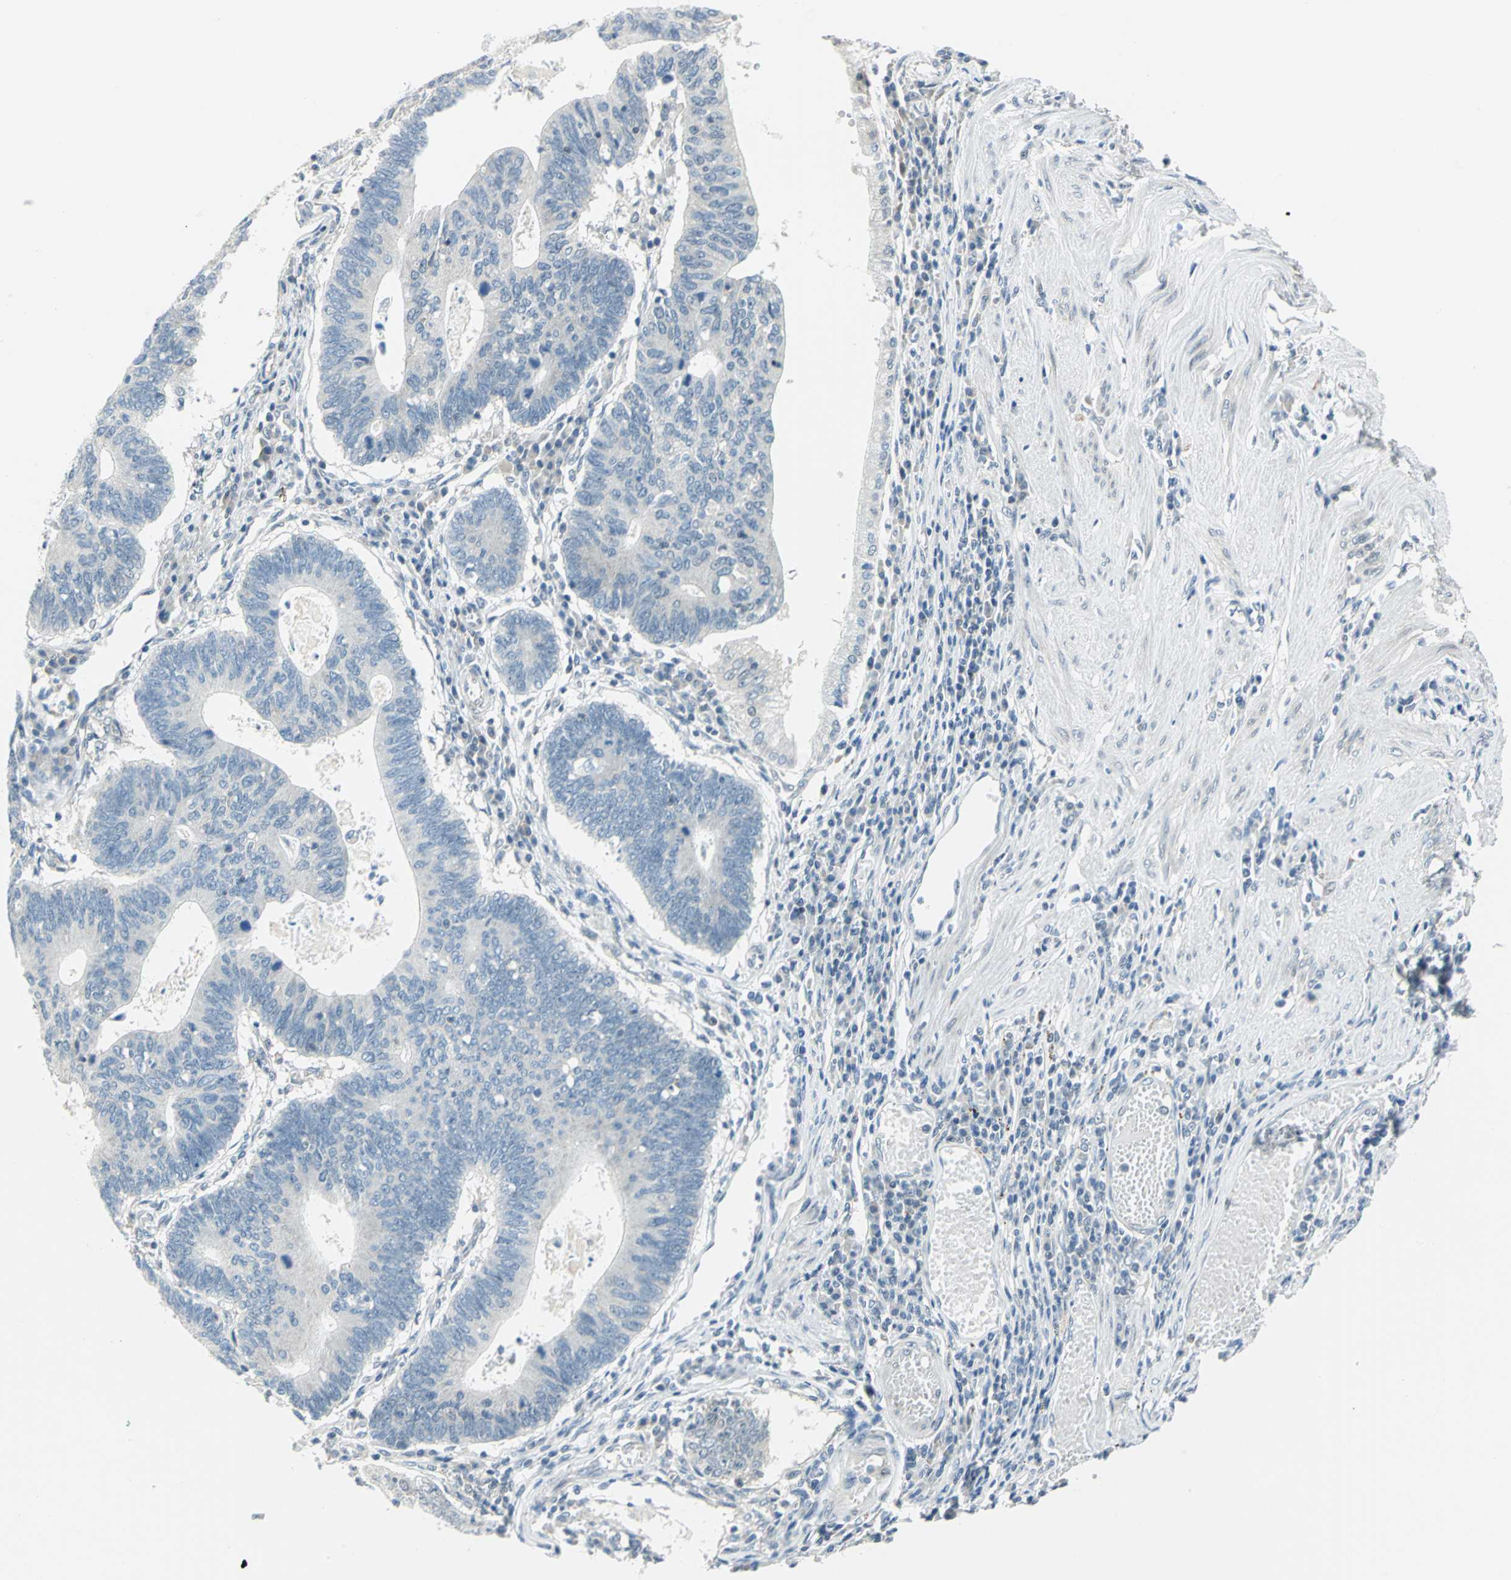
{"staining": {"intensity": "negative", "quantity": "none", "location": "none"}, "tissue": "stomach cancer", "cell_type": "Tumor cells", "image_type": "cancer", "snomed": [{"axis": "morphology", "description": "Adenocarcinoma, NOS"}, {"axis": "topography", "description": "Stomach"}], "caption": "A high-resolution histopathology image shows IHC staining of adenocarcinoma (stomach), which shows no significant staining in tumor cells.", "gene": "PIN1", "patient": {"sex": "male", "age": 59}}